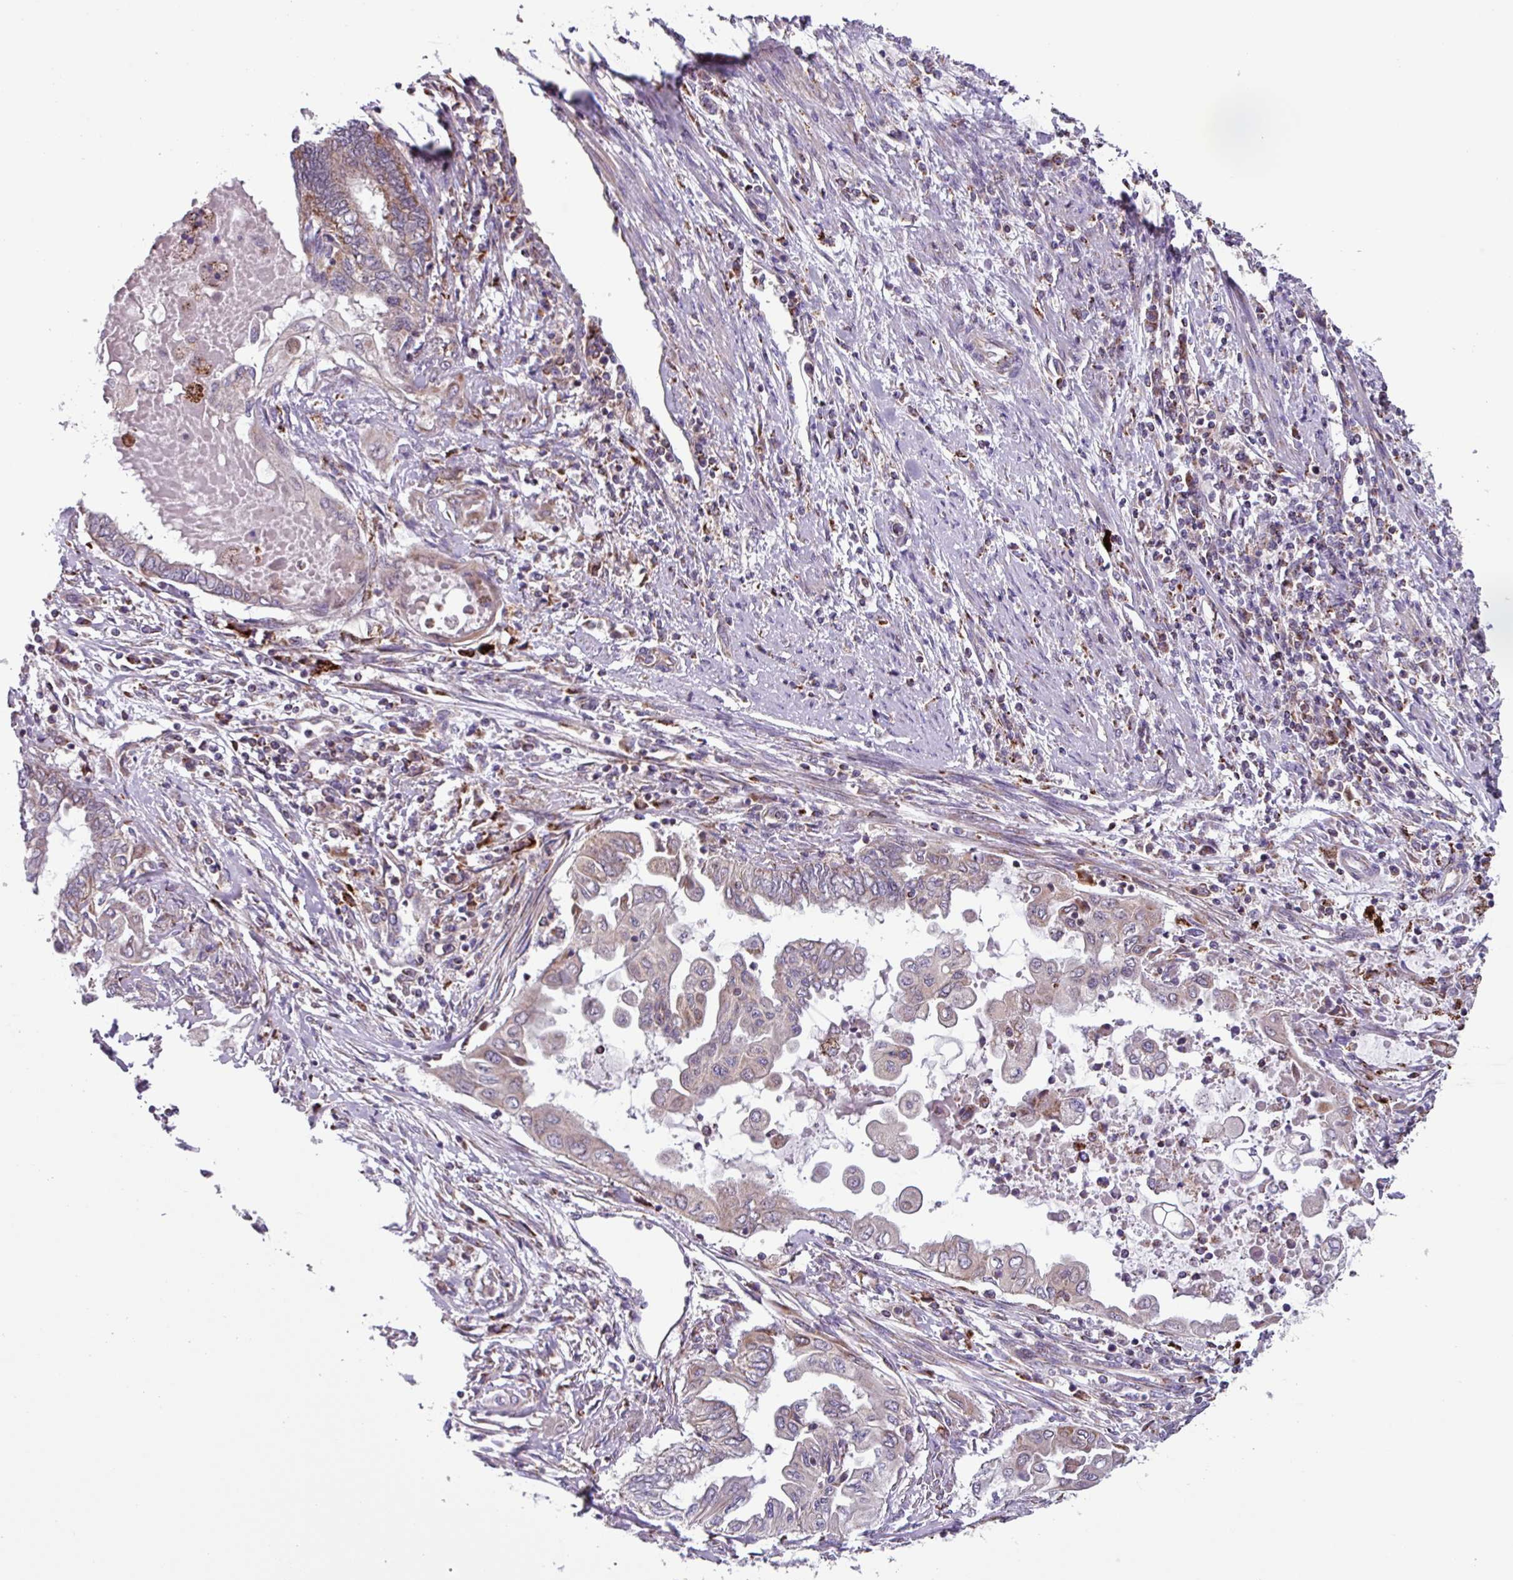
{"staining": {"intensity": "negative", "quantity": "none", "location": "none"}, "tissue": "endometrial cancer", "cell_type": "Tumor cells", "image_type": "cancer", "snomed": [{"axis": "morphology", "description": "Adenocarcinoma, NOS"}, {"axis": "topography", "description": "Uterus"}, {"axis": "topography", "description": "Endometrium"}], "caption": "IHC photomicrograph of endometrial cancer stained for a protein (brown), which displays no staining in tumor cells.", "gene": "AKIRIN1", "patient": {"sex": "female", "age": 70}}